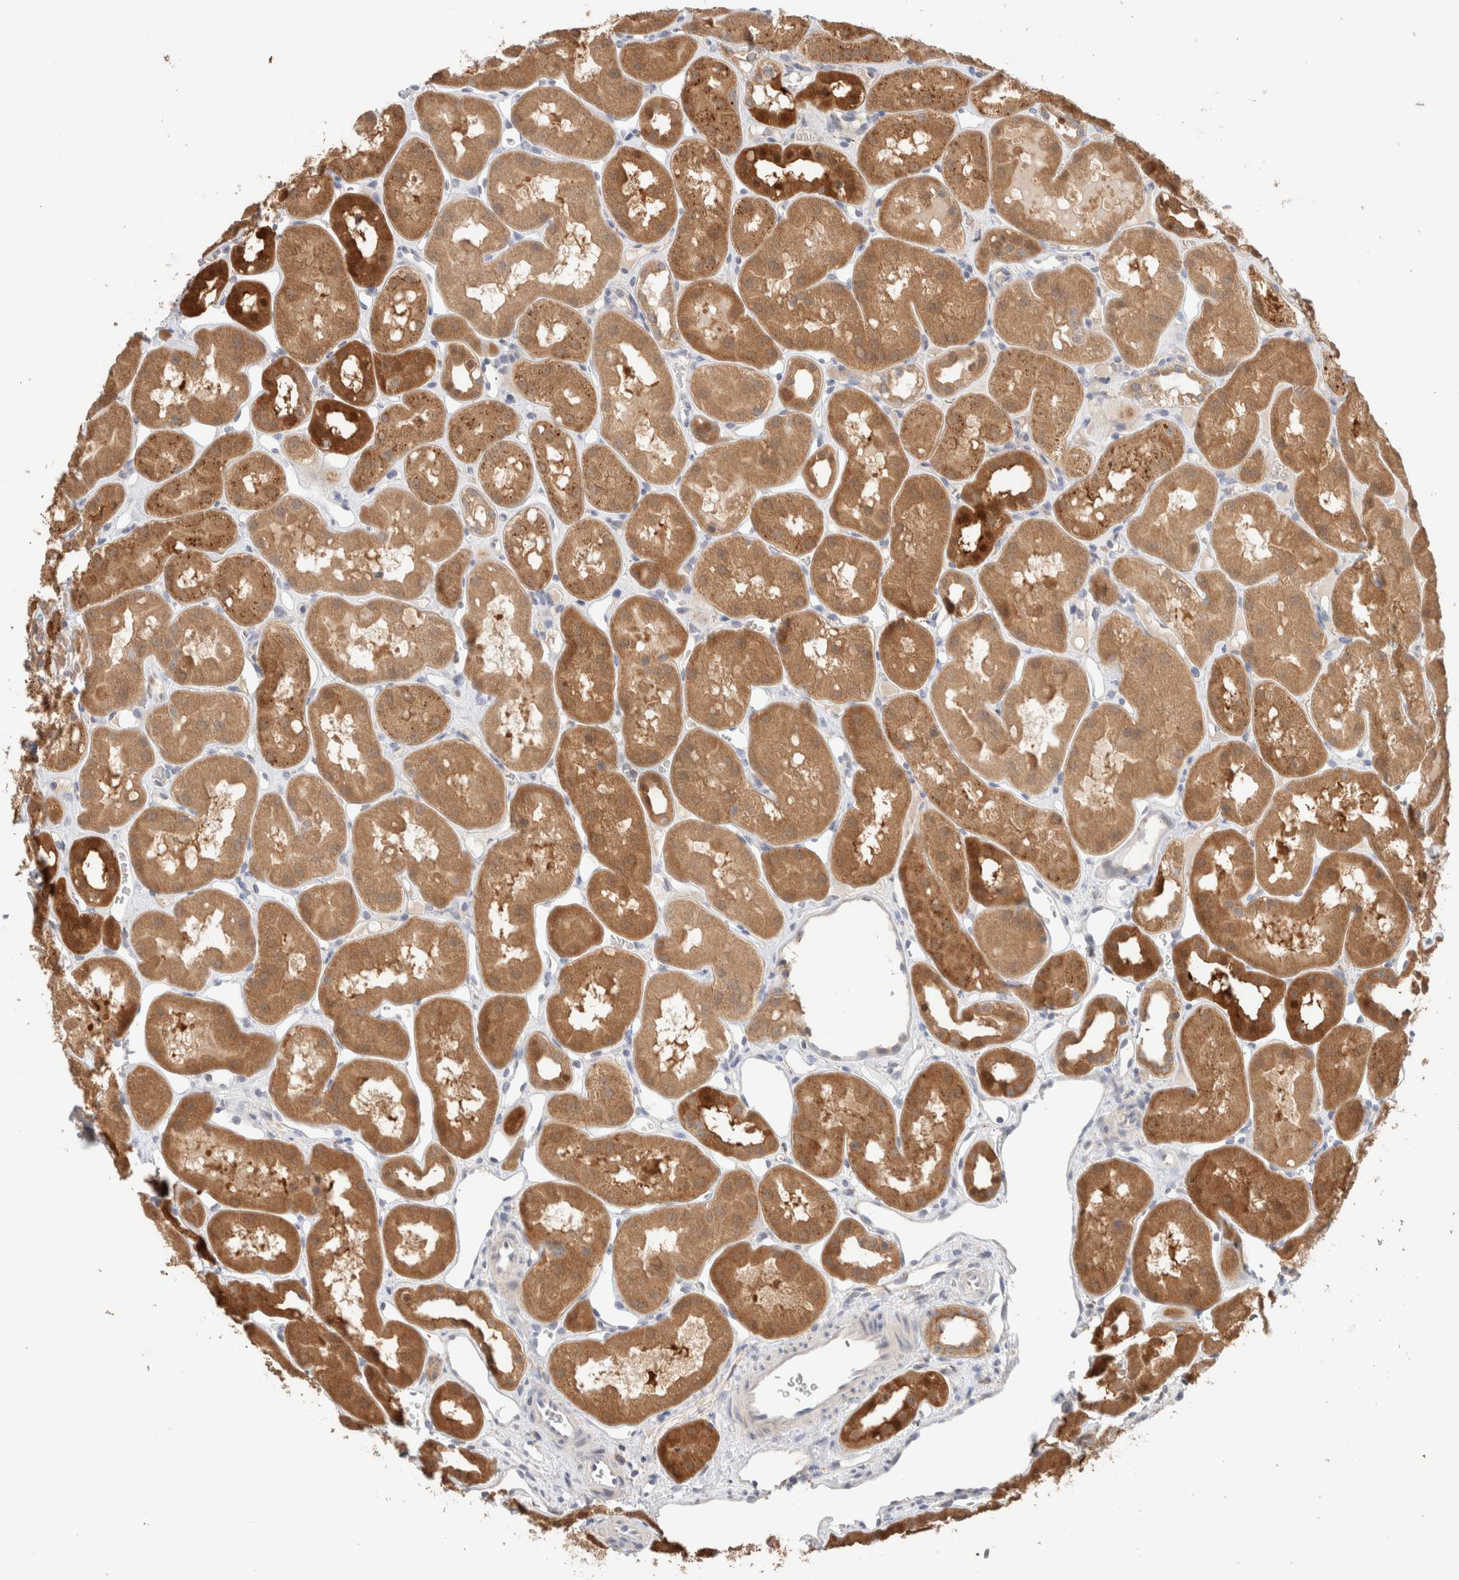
{"staining": {"intensity": "negative", "quantity": "none", "location": "none"}, "tissue": "kidney", "cell_type": "Cells in glomeruli", "image_type": "normal", "snomed": [{"axis": "morphology", "description": "Normal tissue, NOS"}, {"axis": "topography", "description": "Kidney"}], "caption": "Cells in glomeruli are negative for brown protein staining in benign kidney. (Stains: DAB (3,3'-diaminobenzidine) IHC with hematoxylin counter stain, Microscopy: brightfield microscopy at high magnification).", "gene": "CA13", "patient": {"sex": "male", "age": 16}}